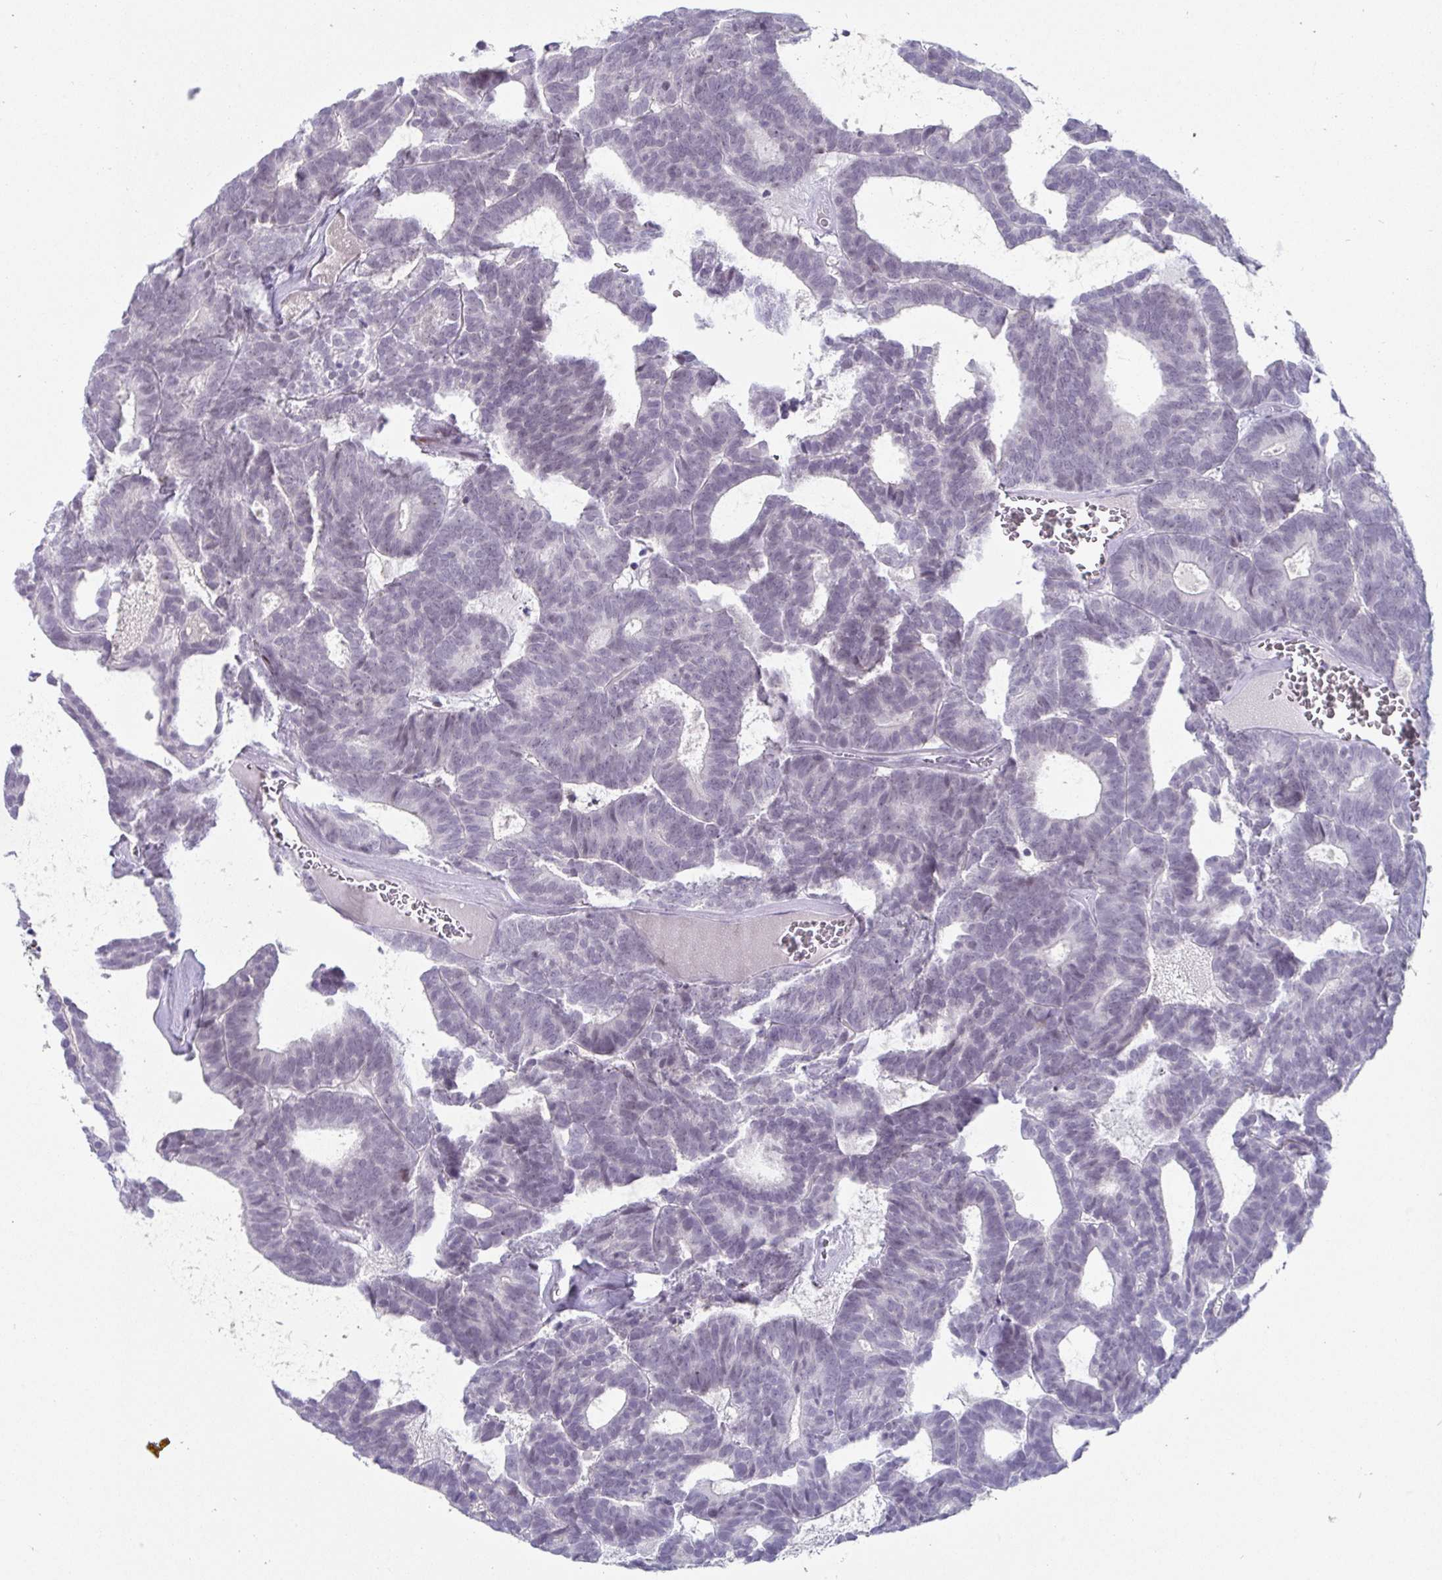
{"staining": {"intensity": "negative", "quantity": "none", "location": "none"}, "tissue": "head and neck cancer", "cell_type": "Tumor cells", "image_type": "cancer", "snomed": [{"axis": "morphology", "description": "Adenocarcinoma, NOS"}, {"axis": "topography", "description": "Head-Neck"}], "caption": "This is an immunohistochemistry (IHC) image of head and neck cancer (adenocarcinoma). There is no expression in tumor cells.", "gene": "VSIG10L", "patient": {"sex": "female", "age": 81}}